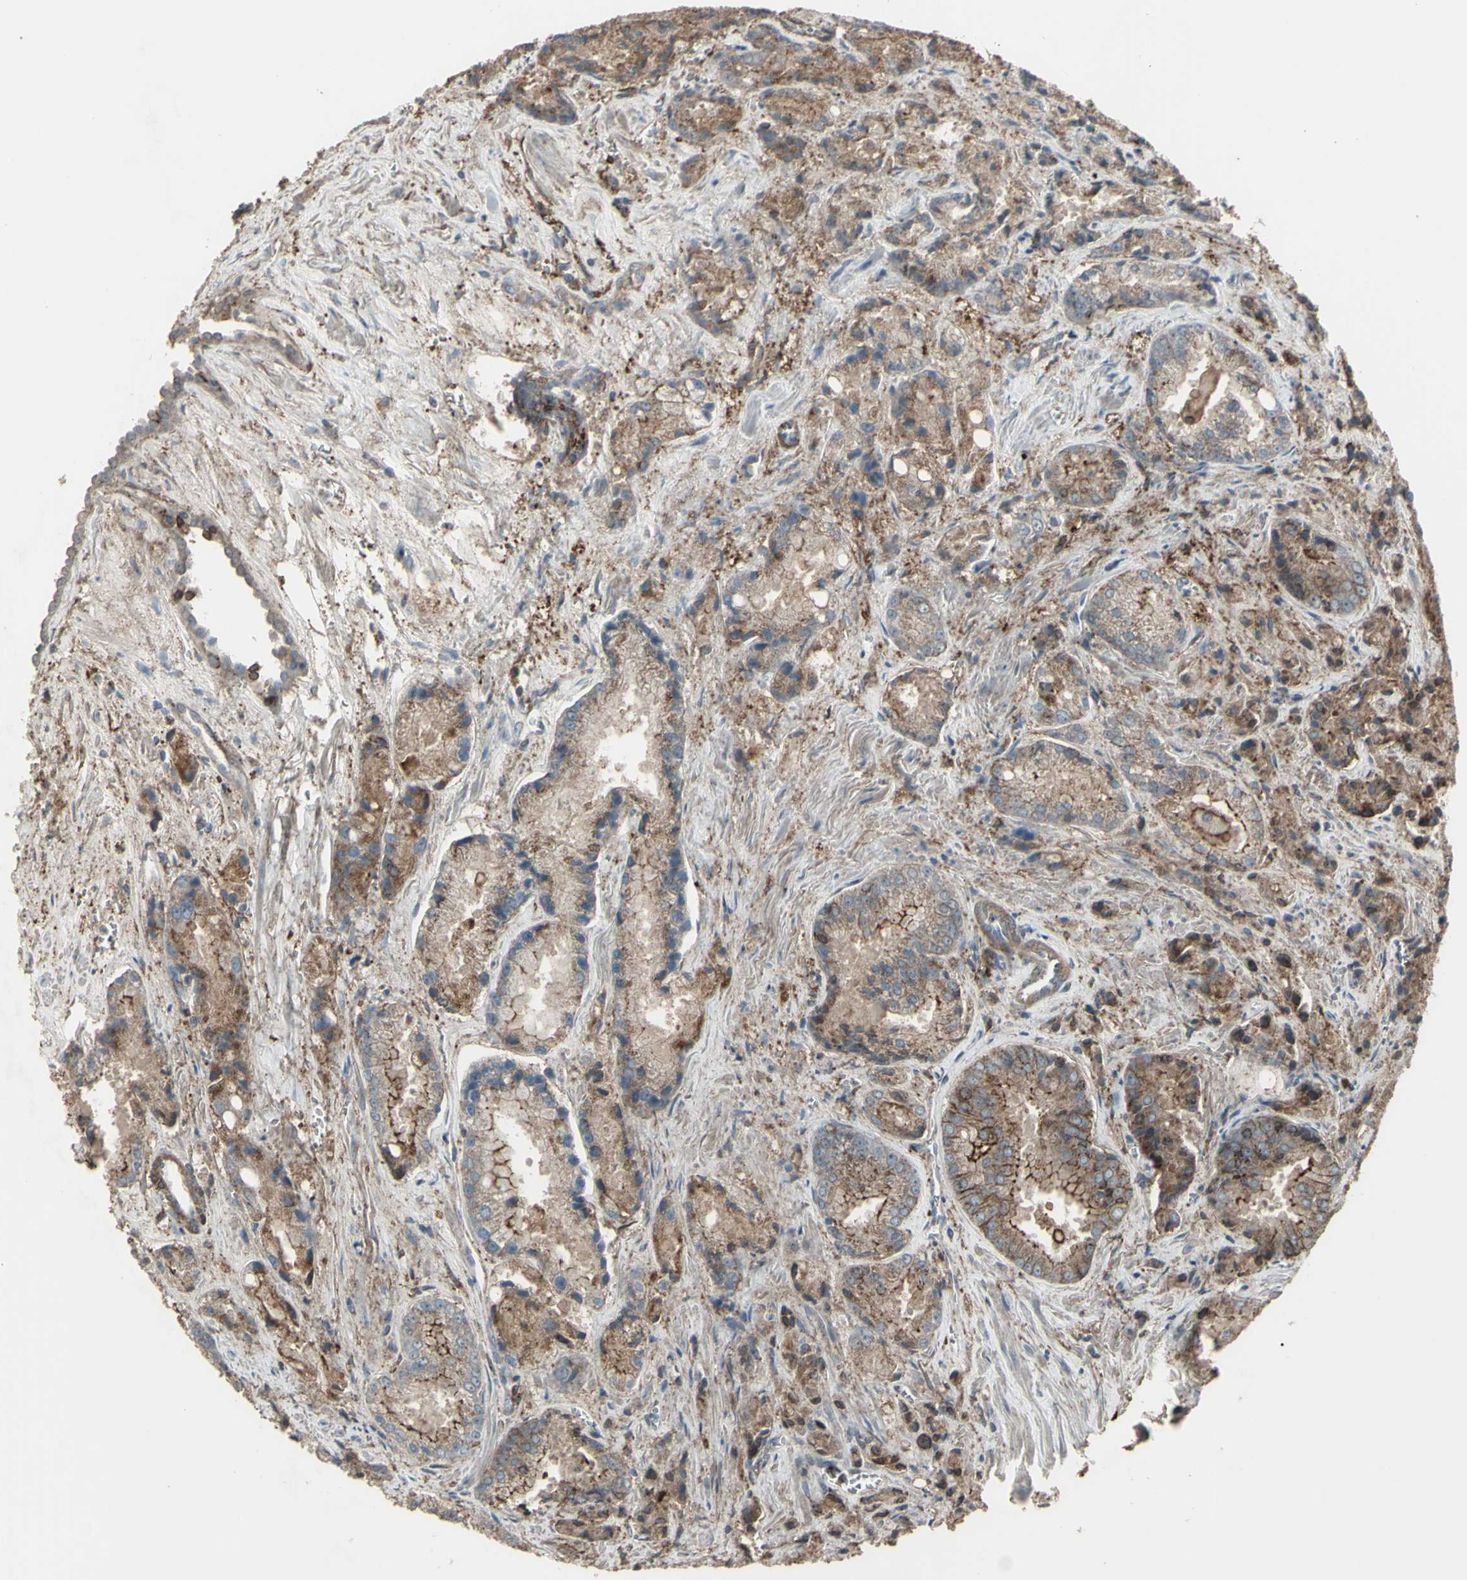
{"staining": {"intensity": "moderate", "quantity": ">75%", "location": "cytoplasmic/membranous"}, "tissue": "prostate cancer", "cell_type": "Tumor cells", "image_type": "cancer", "snomed": [{"axis": "morphology", "description": "Adenocarcinoma, Low grade"}, {"axis": "topography", "description": "Prostate"}], "caption": "Adenocarcinoma (low-grade) (prostate) was stained to show a protein in brown. There is medium levels of moderate cytoplasmic/membranous staining in approximately >75% of tumor cells. (brown staining indicates protein expression, while blue staining denotes nuclei).", "gene": "SMO", "patient": {"sex": "male", "age": 64}}